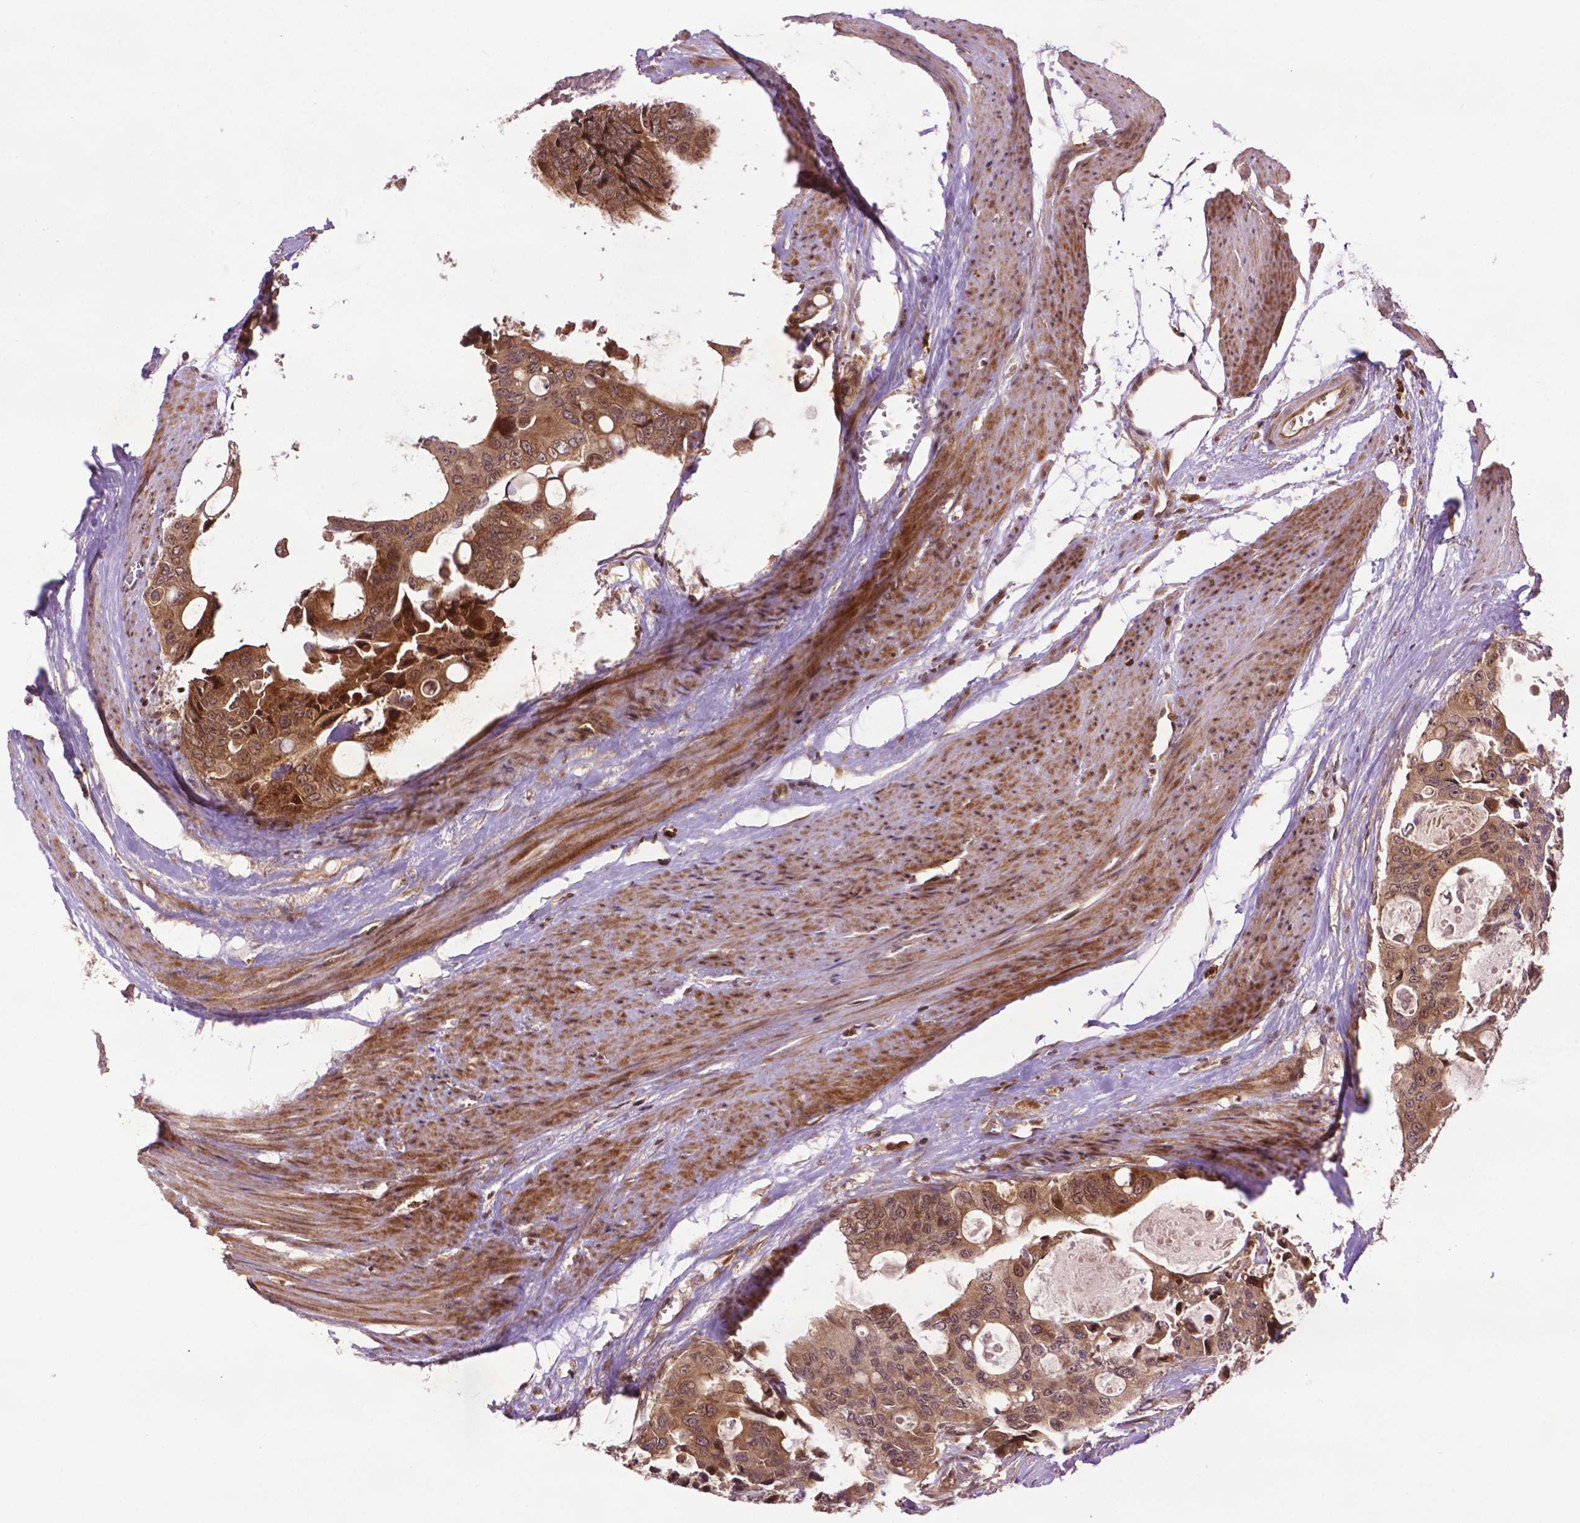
{"staining": {"intensity": "moderate", "quantity": ">75%", "location": "cytoplasmic/membranous,nuclear"}, "tissue": "colorectal cancer", "cell_type": "Tumor cells", "image_type": "cancer", "snomed": [{"axis": "morphology", "description": "Adenocarcinoma, NOS"}, {"axis": "topography", "description": "Rectum"}], "caption": "Immunohistochemical staining of human colorectal adenocarcinoma demonstrates moderate cytoplasmic/membranous and nuclear protein expression in approximately >75% of tumor cells. (Brightfield microscopy of DAB IHC at high magnification).", "gene": "TMX2", "patient": {"sex": "male", "age": 76}}